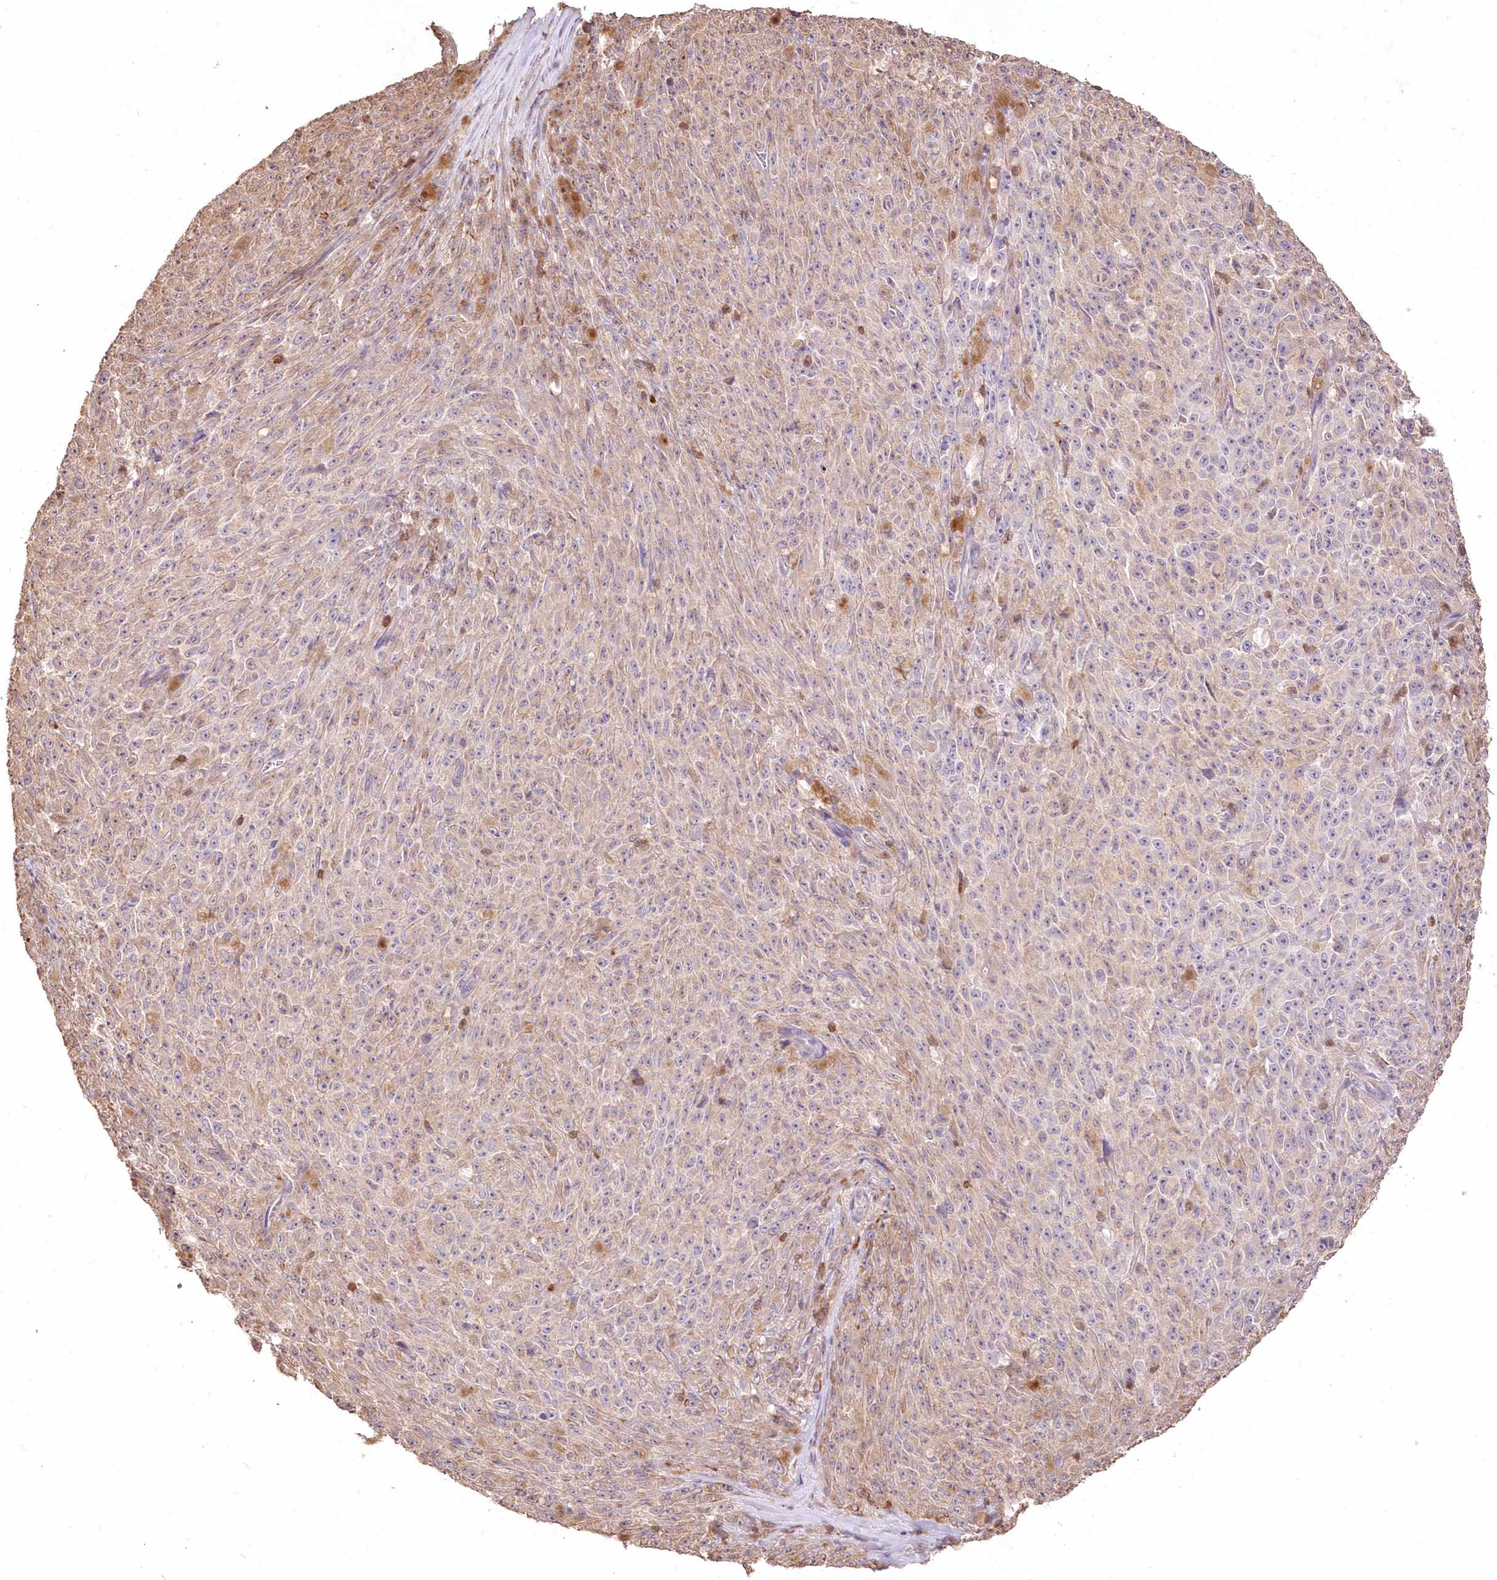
{"staining": {"intensity": "weak", "quantity": "25%-75%", "location": "cytoplasmic/membranous"}, "tissue": "melanoma", "cell_type": "Tumor cells", "image_type": "cancer", "snomed": [{"axis": "morphology", "description": "Malignant melanoma, NOS"}, {"axis": "topography", "description": "Skin"}], "caption": "High-power microscopy captured an IHC histopathology image of malignant melanoma, revealing weak cytoplasmic/membranous staining in approximately 25%-75% of tumor cells. (brown staining indicates protein expression, while blue staining denotes nuclei).", "gene": "STK17B", "patient": {"sex": "female", "age": 82}}